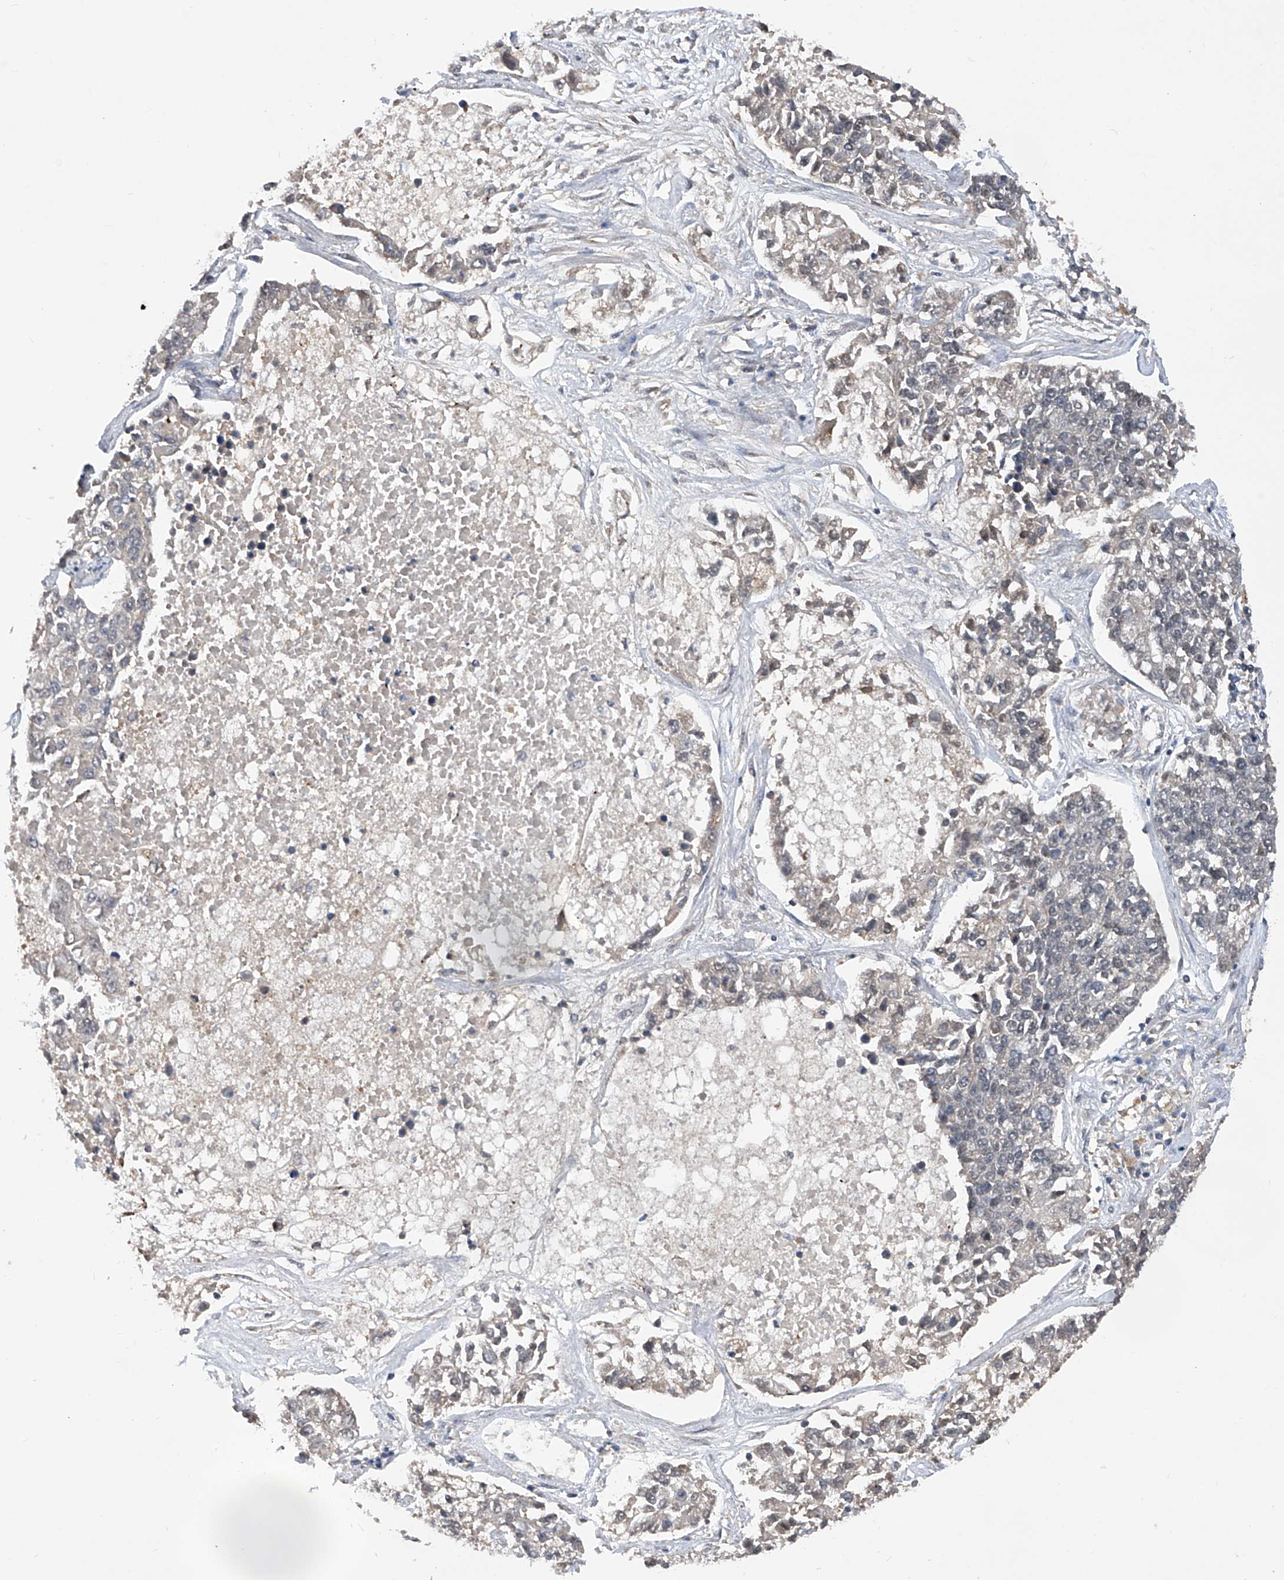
{"staining": {"intensity": "negative", "quantity": "none", "location": "none"}, "tissue": "lung cancer", "cell_type": "Tumor cells", "image_type": "cancer", "snomed": [{"axis": "morphology", "description": "Adenocarcinoma, NOS"}, {"axis": "topography", "description": "Lung"}], "caption": "Immunohistochemistry histopathology image of neoplastic tissue: lung cancer stained with DAB displays no significant protein positivity in tumor cells.", "gene": "LYSMD4", "patient": {"sex": "male", "age": 49}}